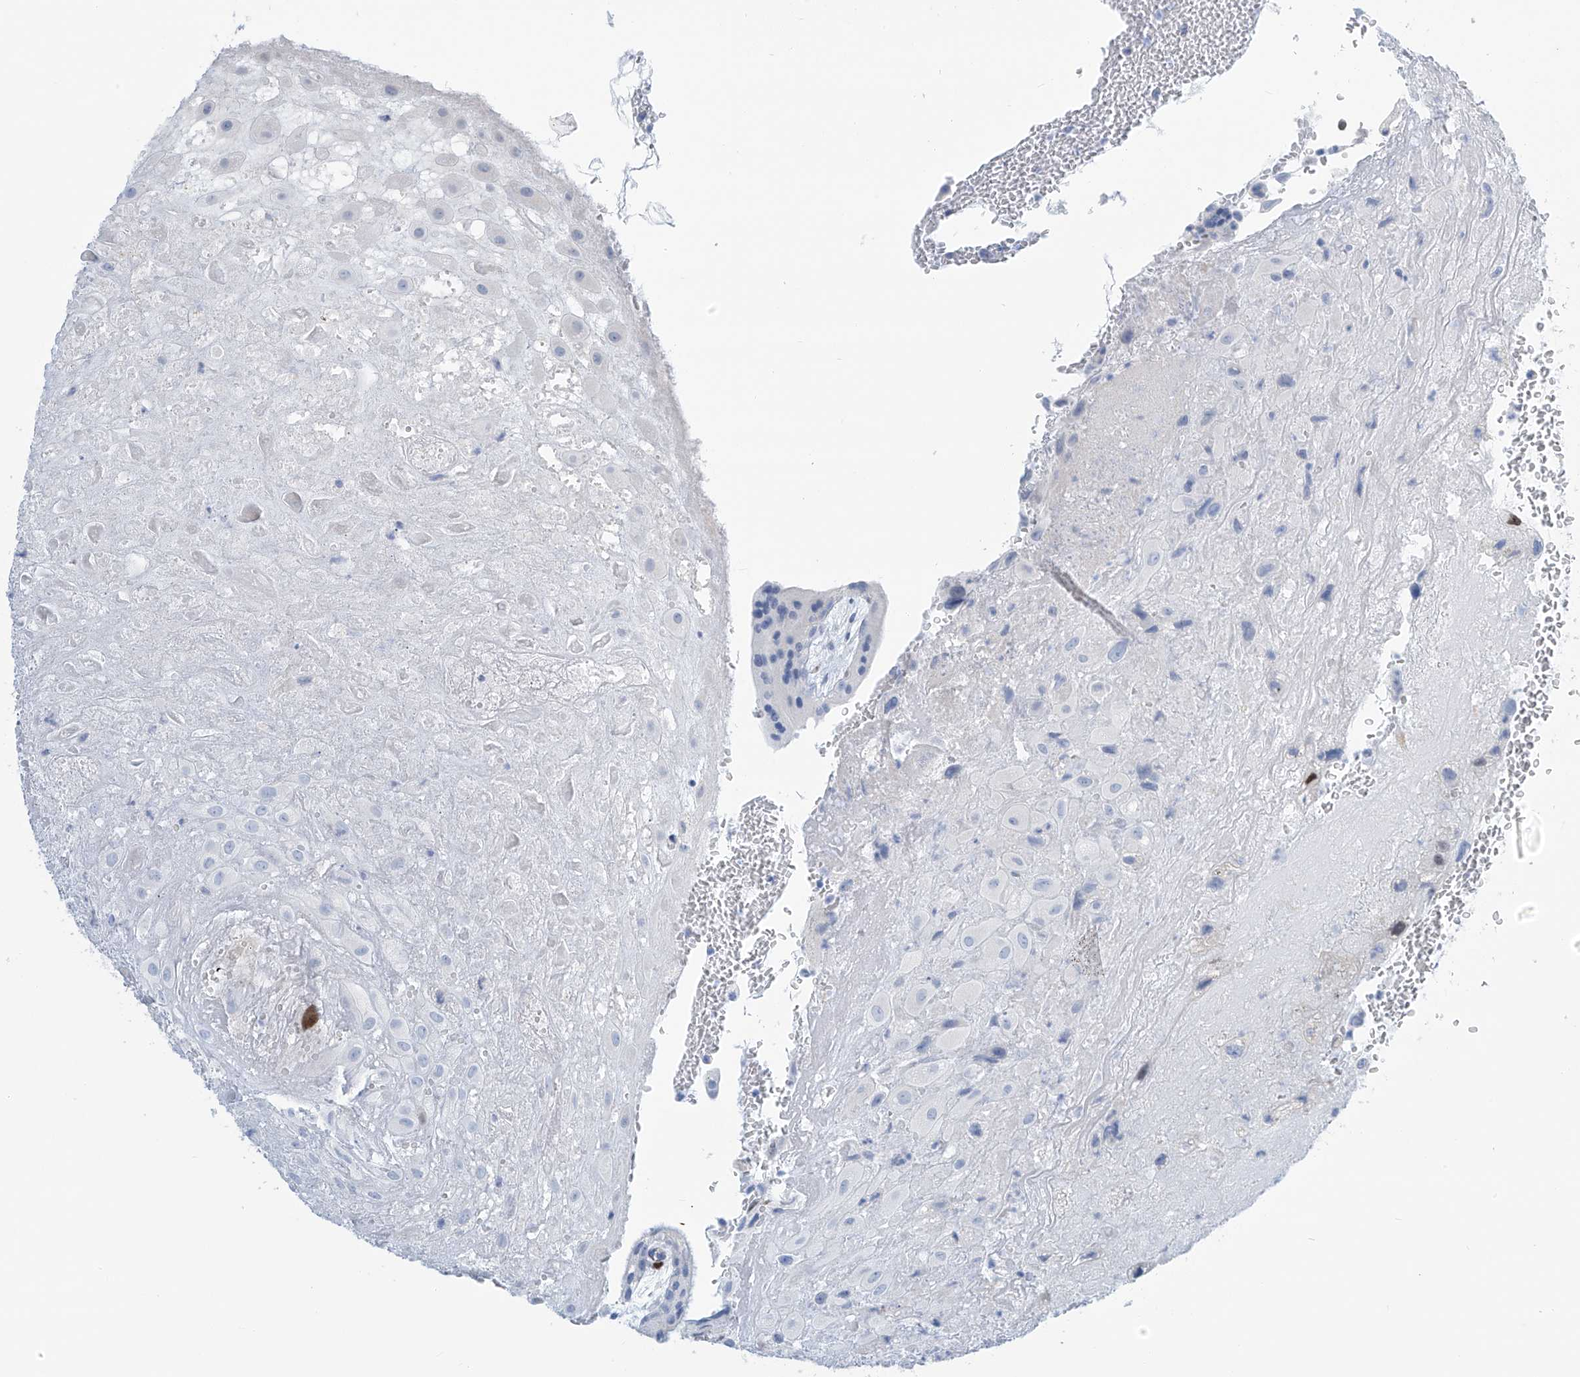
{"staining": {"intensity": "negative", "quantity": "none", "location": "none"}, "tissue": "placenta", "cell_type": "Decidual cells", "image_type": "normal", "snomed": [{"axis": "morphology", "description": "Normal tissue, NOS"}, {"axis": "topography", "description": "Placenta"}], "caption": "The immunohistochemistry (IHC) photomicrograph has no significant staining in decidual cells of placenta. (DAB (3,3'-diaminobenzidine) immunohistochemistry (IHC), high magnification).", "gene": "SGO2", "patient": {"sex": "female", "age": 35}}